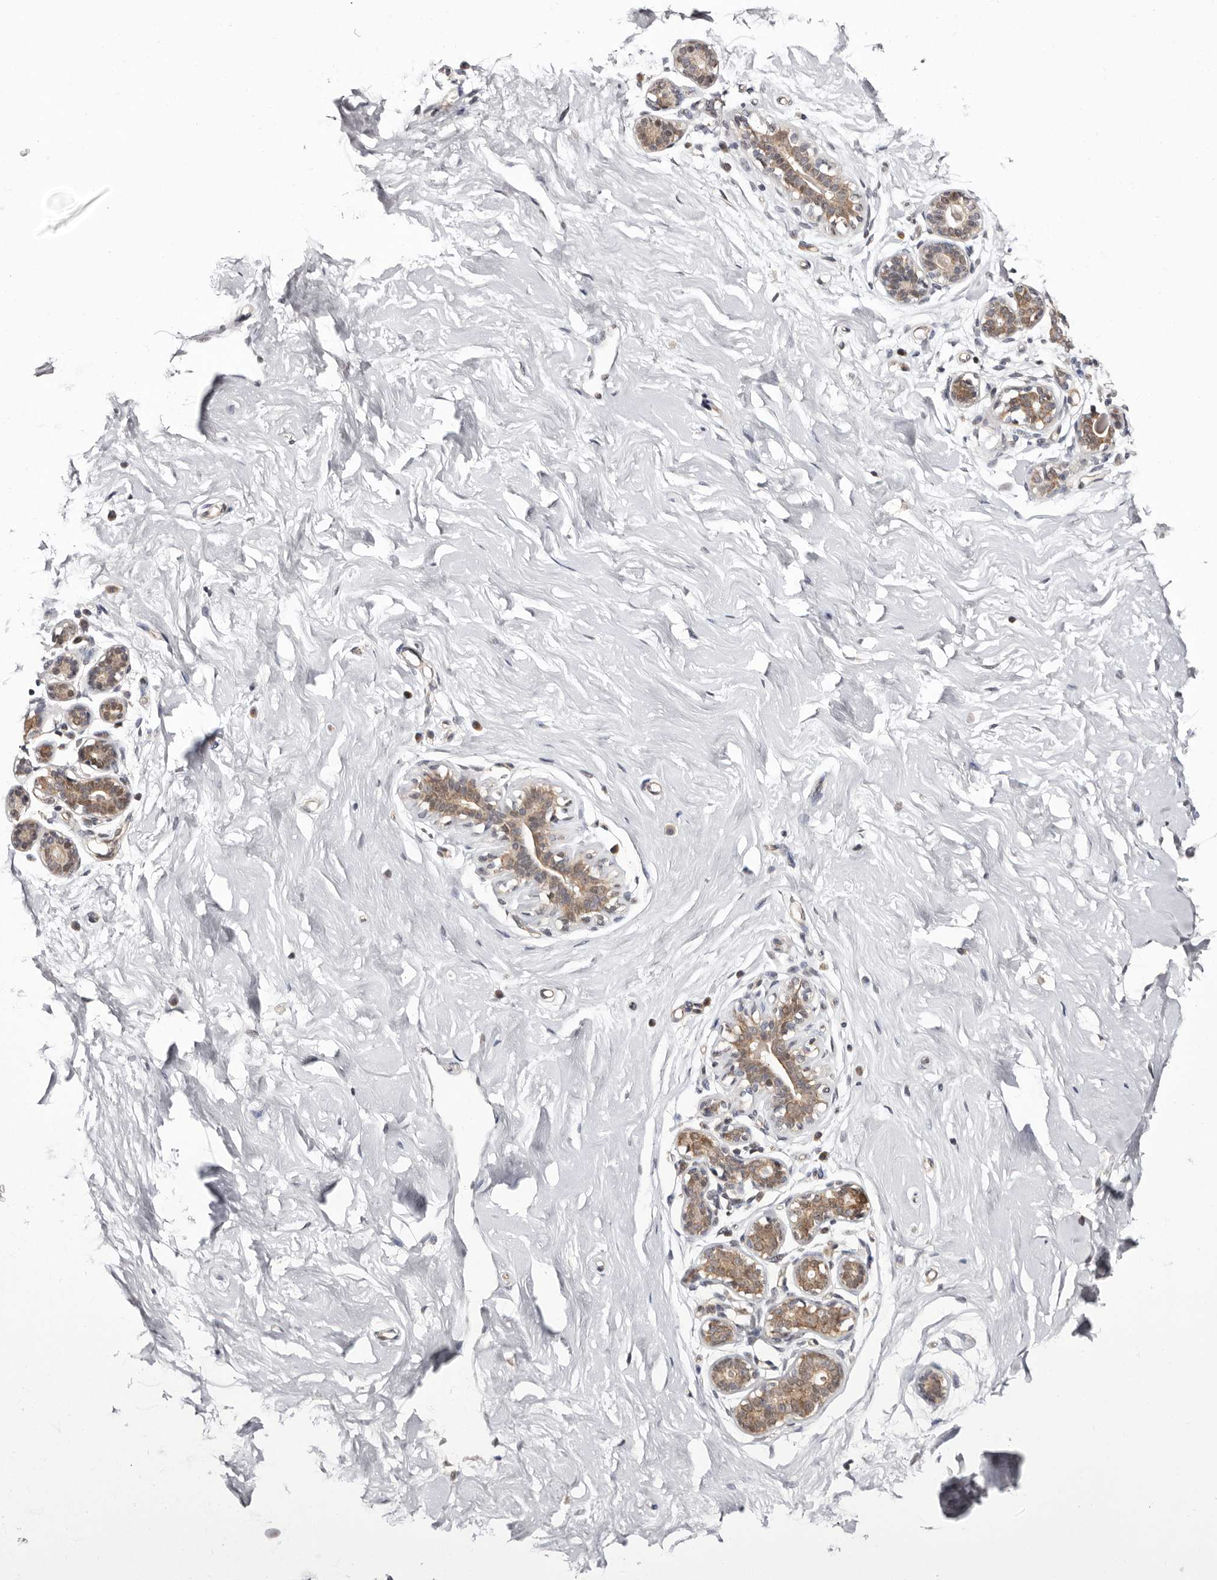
{"staining": {"intensity": "negative", "quantity": "none", "location": "none"}, "tissue": "breast", "cell_type": "Adipocytes", "image_type": "normal", "snomed": [{"axis": "morphology", "description": "Normal tissue, NOS"}, {"axis": "morphology", "description": "Adenoma, NOS"}, {"axis": "topography", "description": "Breast"}], "caption": "Protein analysis of unremarkable breast demonstrates no significant staining in adipocytes.", "gene": "GLRX3", "patient": {"sex": "female", "age": 23}}